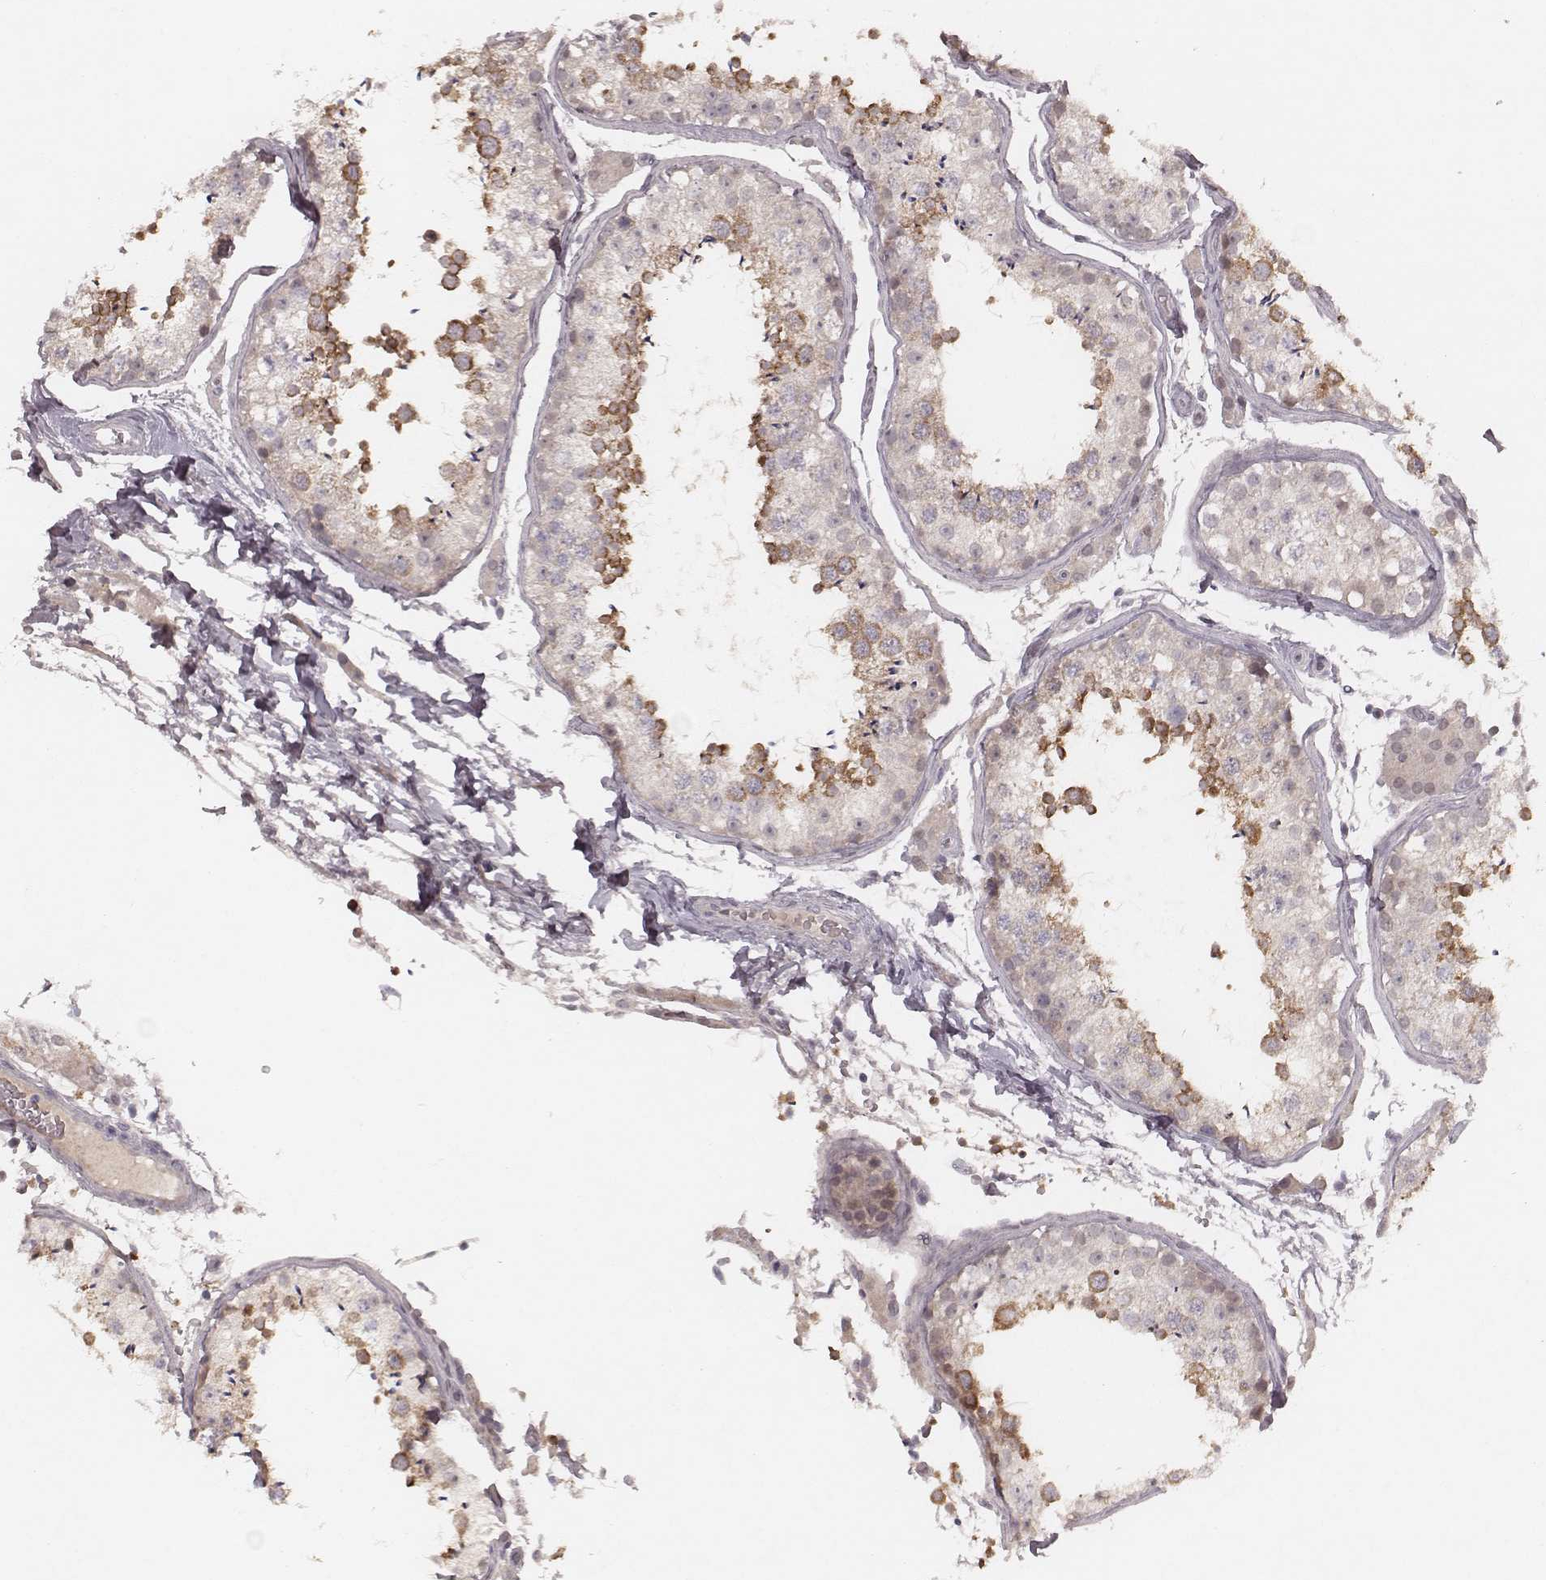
{"staining": {"intensity": "moderate", "quantity": "25%-75%", "location": "cytoplasmic/membranous"}, "tissue": "testis", "cell_type": "Cells in seminiferous ducts", "image_type": "normal", "snomed": [{"axis": "morphology", "description": "Normal tissue, NOS"}, {"axis": "topography", "description": "Testis"}], "caption": "Moderate cytoplasmic/membranous staining is identified in approximately 25%-75% of cells in seminiferous ducts in unremarkable testis. (IHC, brightfield microscopy, high magnification).", "gene": "FAM13B", "patient": {"sex": "male", "age": 29}}